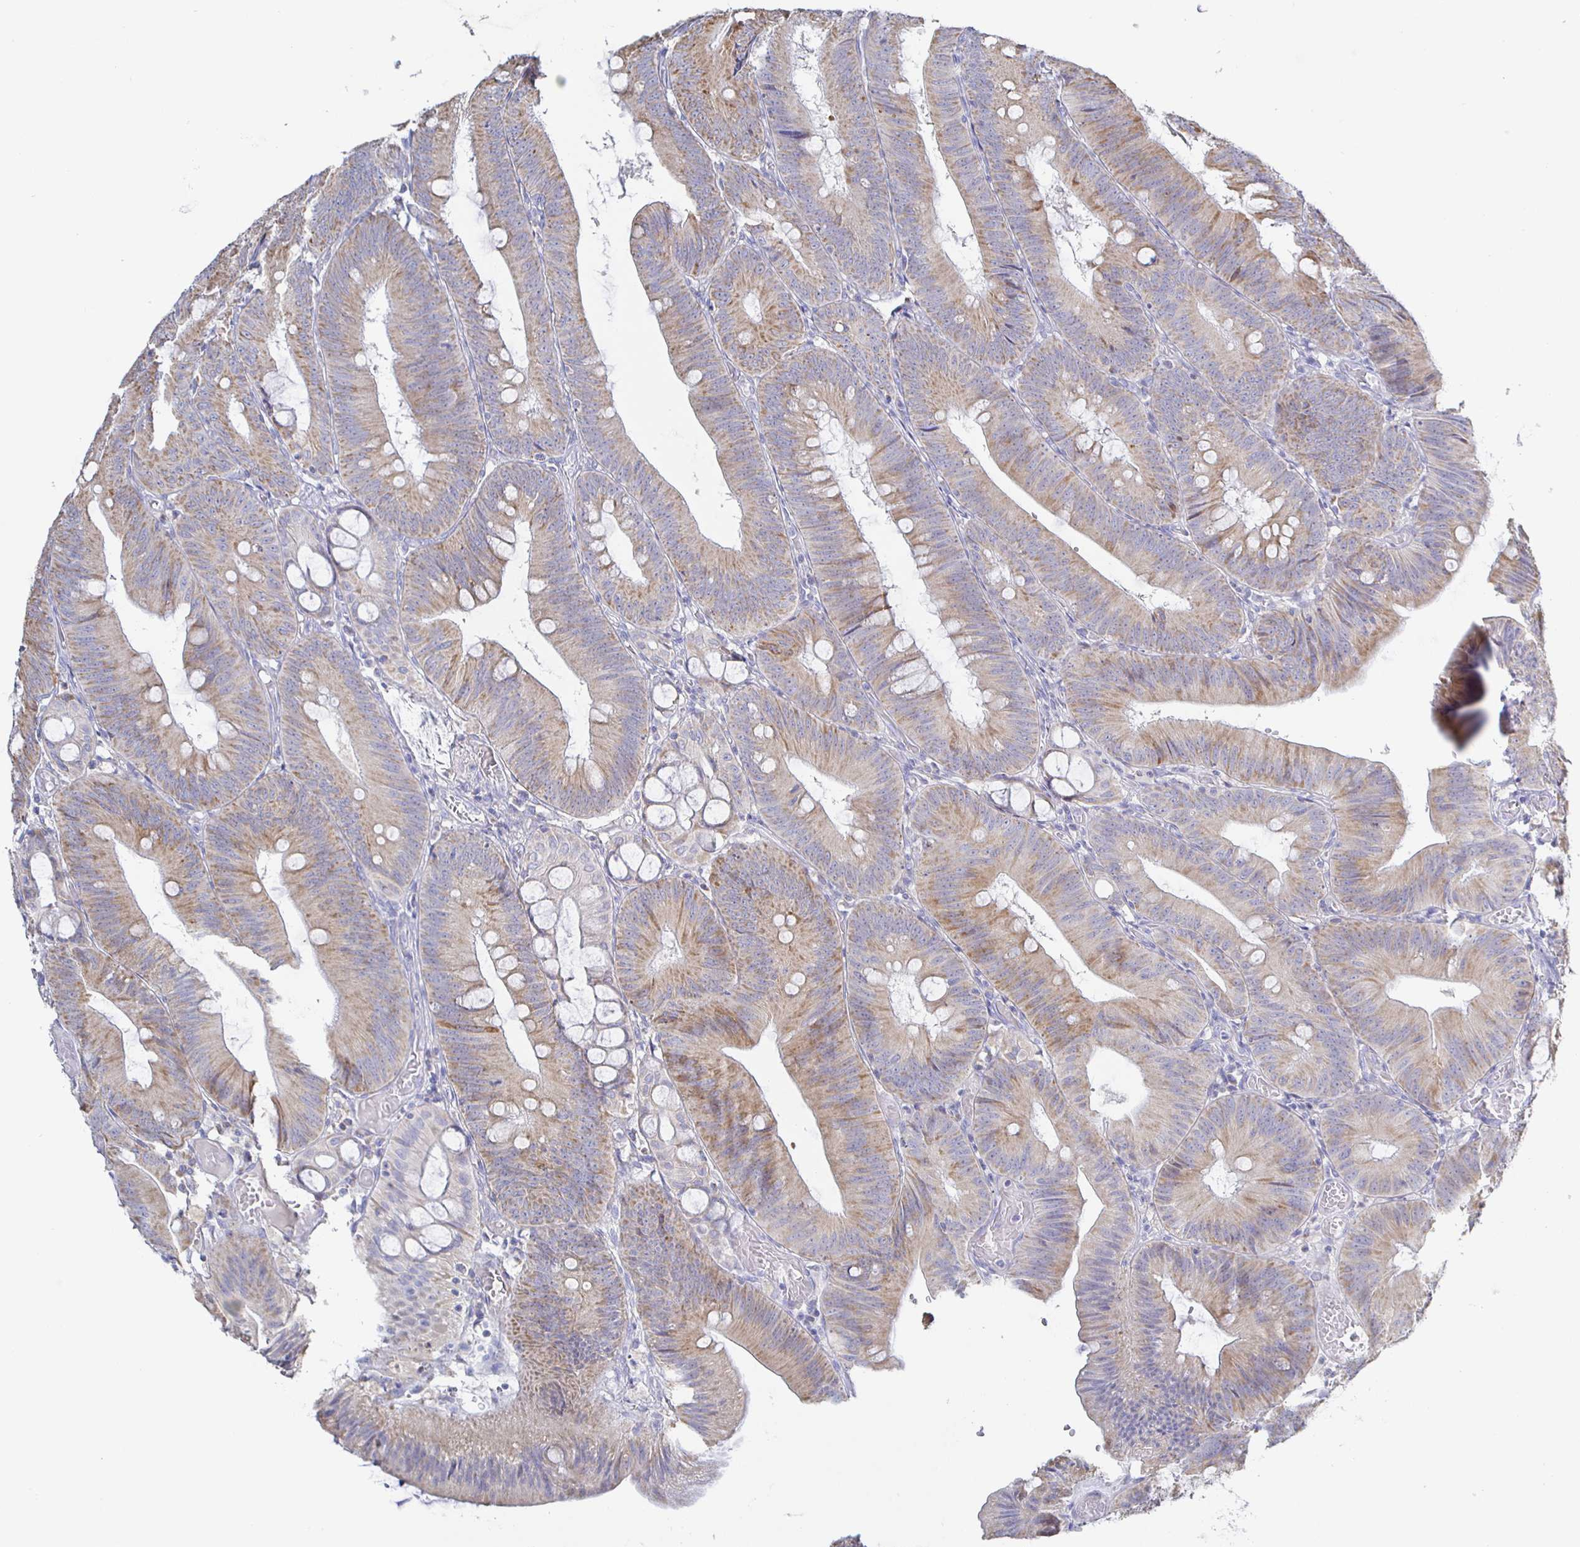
{"staining": {"intensity": "weak", "quantity": ">75%", "location": "cytoplasmic/membranous"}, "tissue": "colorectal cancer", "cell_type": "Tumor cells", "image_type": "cancer", "snomed": [{"axis": "morphology", "description": "Adenocarcinoma, NOS"}, {"axis": "topography", "description": "Colon"}], "caption": "The immunohistochemical stain labels weak cytoplasmic/membranous positivity in tumor cells of adenocarcinoma (colorectal) tissue. (brown staining indicates protein expression, while blue staining denotes nuclei).", "gene": "SYNGR4", "patient": {"sex": "male", "age": 84}}